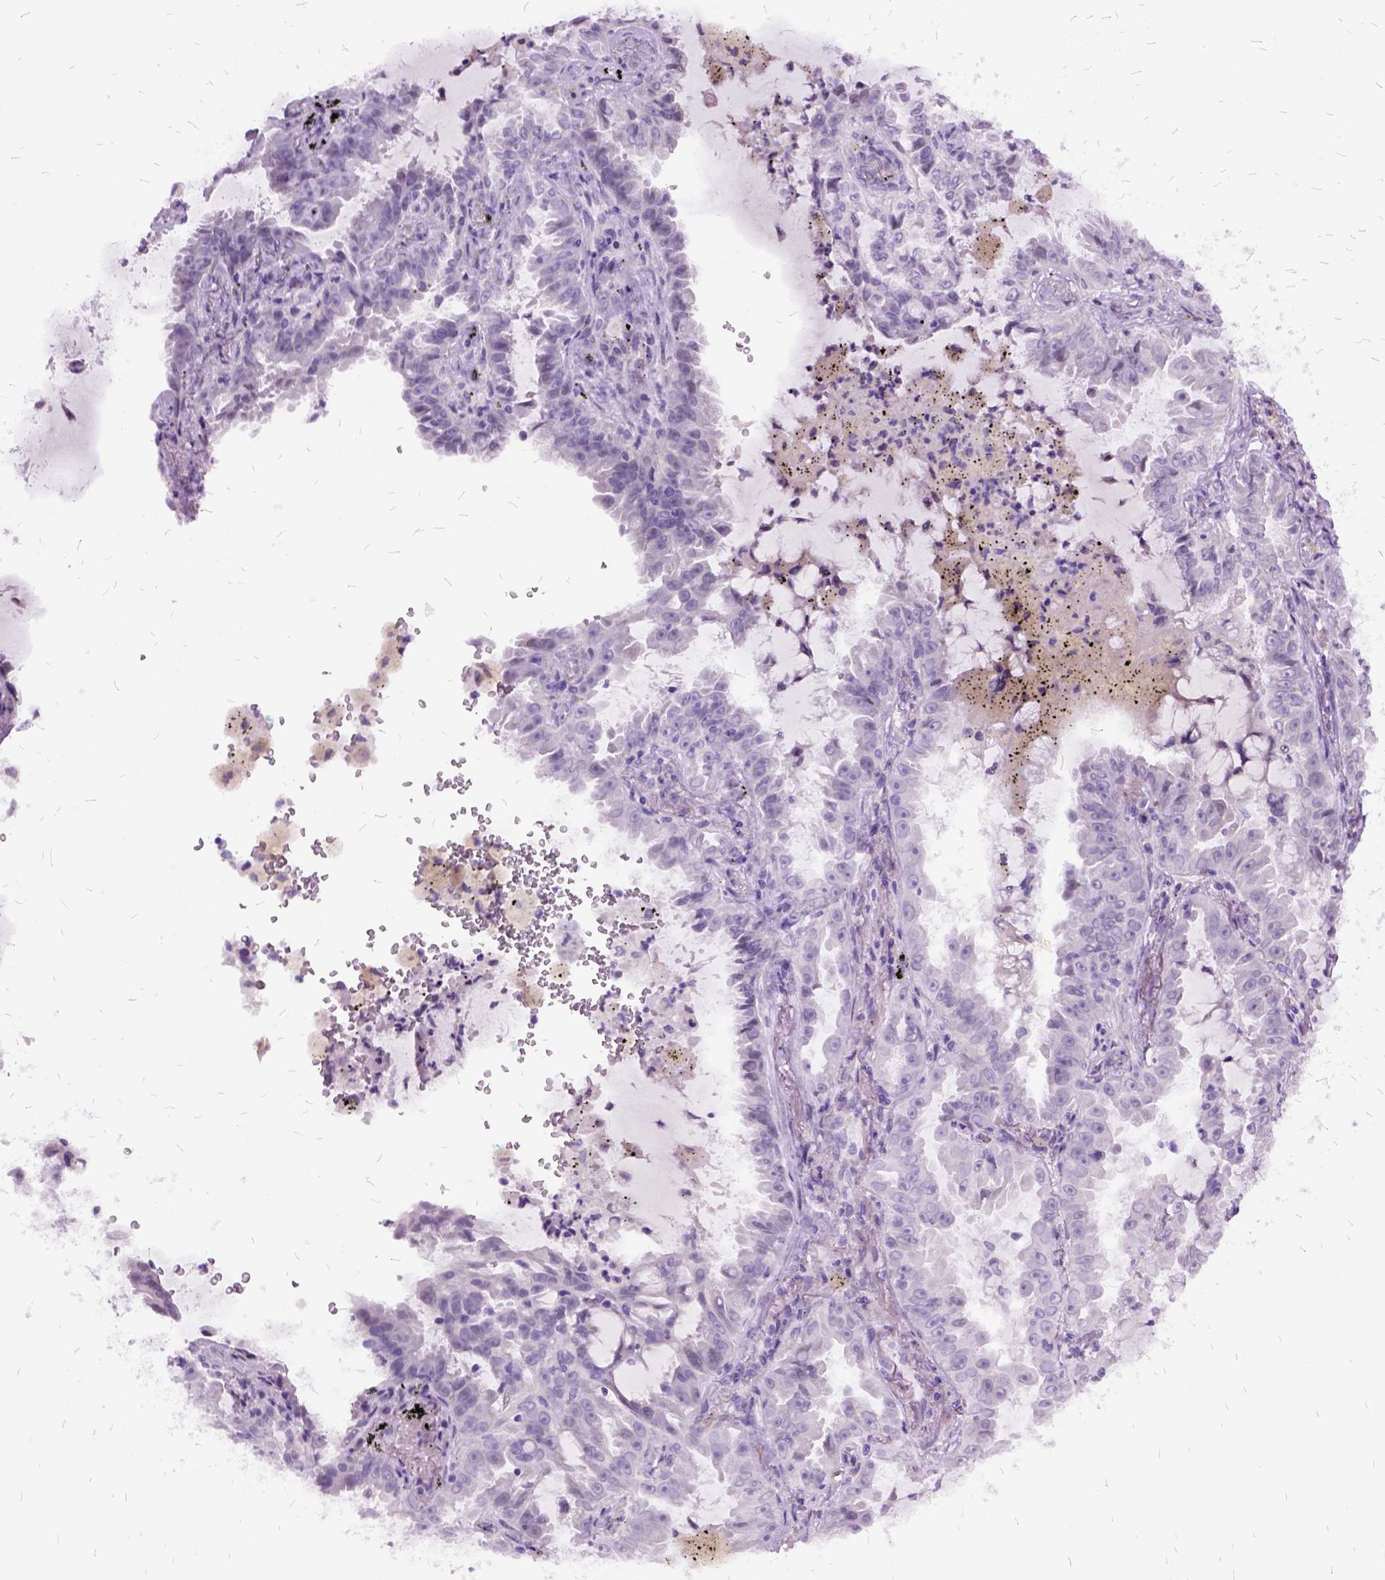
{"staining": {"intensity": "negative", "quantity": "none", "location": "none"}, "tissue": "lung cancer", "cell_type": "Tumor cells", "image_type": "cancer", "snomed": [{"axis": "morphology", "description": "Adenocarcinoma, NOS"}, {"axis": "topography", "description": "Lung"}], "caption": "Lung cancer stained for a protein using immunohistochemistry (IHC) shows no staining tumor cells.", "gene": "MME", "patient": {"sex": "female", "age": 52}}